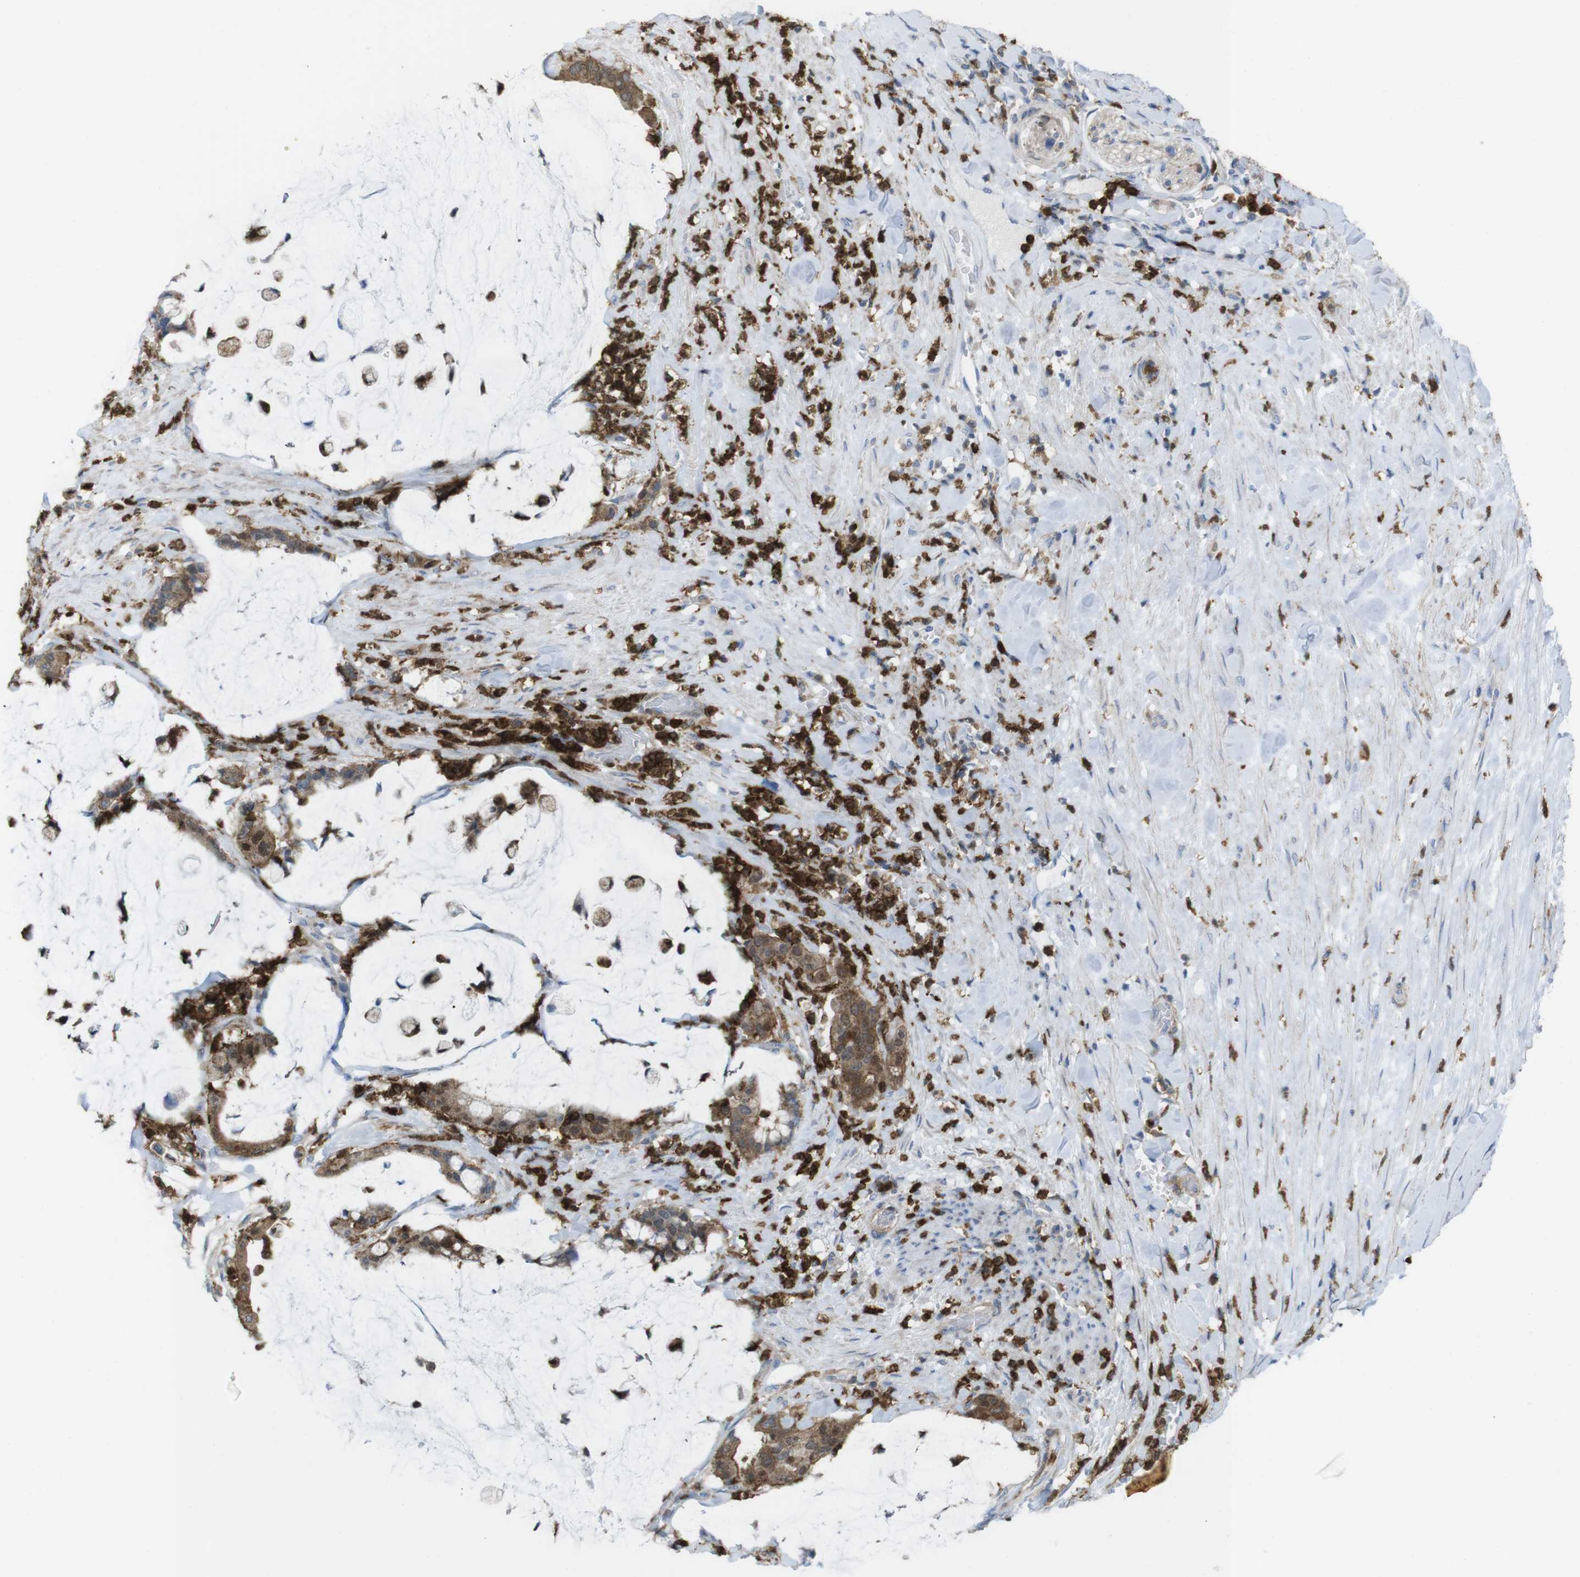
{"staining": {"intensity": "moderate", "quantity": ">75%", "location": "cytoplasmic/membranous"}, "tissue": "pancreatic cancer", "cell_type": "Tumor cells", "image_type": "cancer", "snomed": [{"axis": "morphology", "description": "Adenocarcinoma, NOS"}, {"axis": "topography", "description": "Pancreas"}], "caption": "Immunohistochemical staining of human pancreatic adenocarcinoma reveals medium levels of moderate cytoplasmic/membranous protein positivity in approximately >75% of tumor cells.", "gene": "PRKCD", "patient": {"sex": "male", "age": 41}}